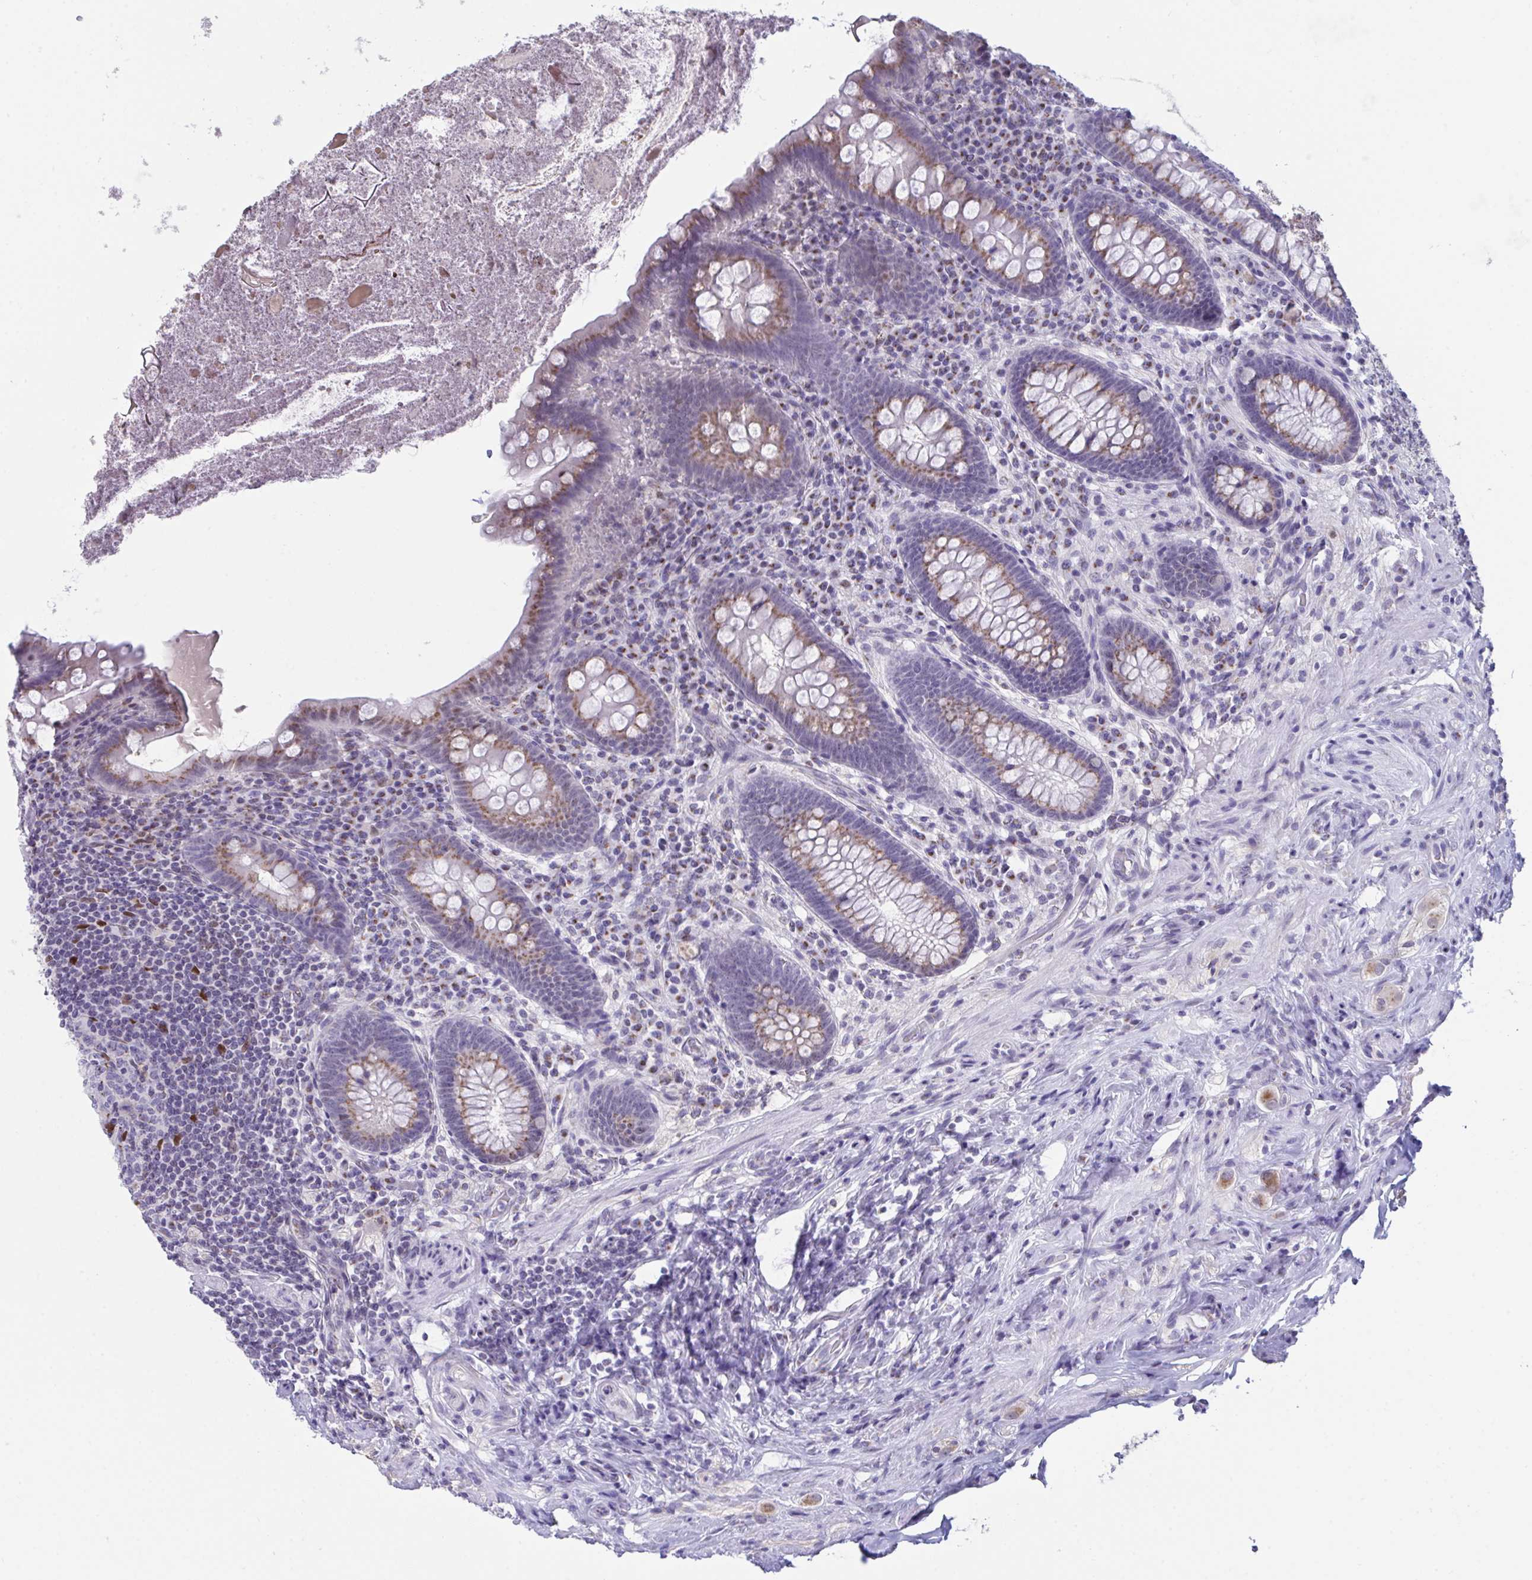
{"staining": {"intensity": "moderate", "quantity": ">75%", "location": "cytoplasmic/membranous"}, "tissue": "appendix", "cell_type": "Glandular cells", "image_type": "normal", "snomed": [{"axis": "morphology", "description": "Normal tissue, NOS"}, {"axis": "topography", "description": "Appendix"}], "caption": "A medium amount of moderate cytoplasmic/membranous positivity is present in approximately >75% of glandular cells in unremarkable appendix. The staining was performed using DAB to visualize the protein expression in brown, while the nuclei were stained in blue with hematoxylin (Magnification: 20x).", "gene": "SCLY", "patient": {"sex": "male", "age": 71}}